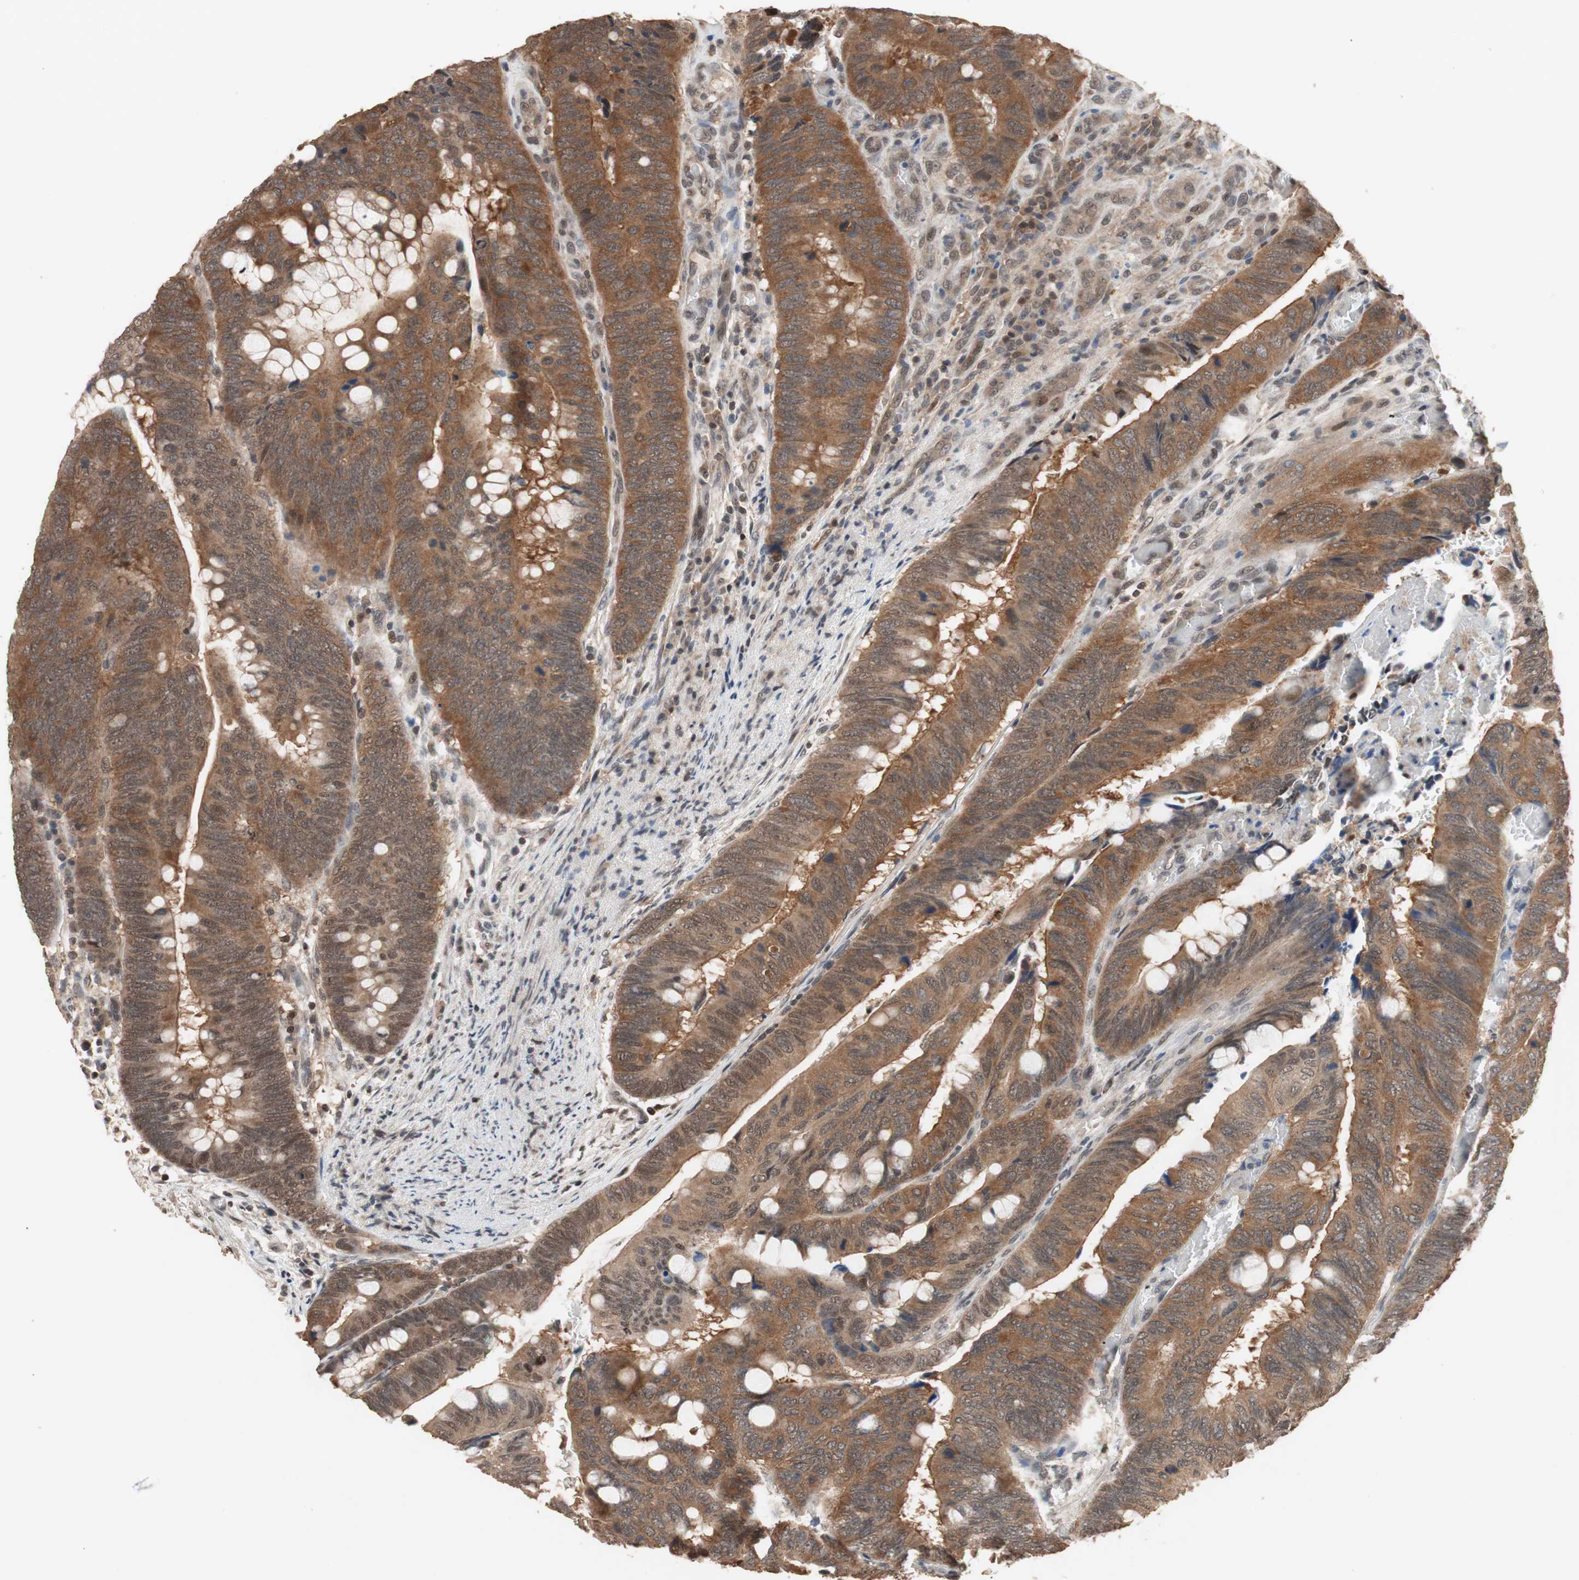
{"staining": {"intensity": "moderate", "quantity": ">75%", "location": "cytoplasmic/membranous,nuclear"}, "tissue": "colorectal cancer", "cell_type": "Tumor cells", "image_type": "cancer", "snomed": [{"axis": "morphology", "description": "Normal tissue, NOS"}, {"axis": "morphology", "description": "Adenocarcinoma, NOS"}, {"axis": "topography", "description": "Rectum"}, {"axis": "topography", "description": "Peripheral nerve tissue"}], "caption": "Immunohistochemistry (IHC) (DAB (3,3'-diaminobenzidine)) staining of human colorectal cancer (adenocarcinoma) displays moderate cytoplasmic/membranous and nuclear protein staining in approximately >75% of tumor cells.", "gene": "GART", "patient": {"sex": "male", "age": 92}}